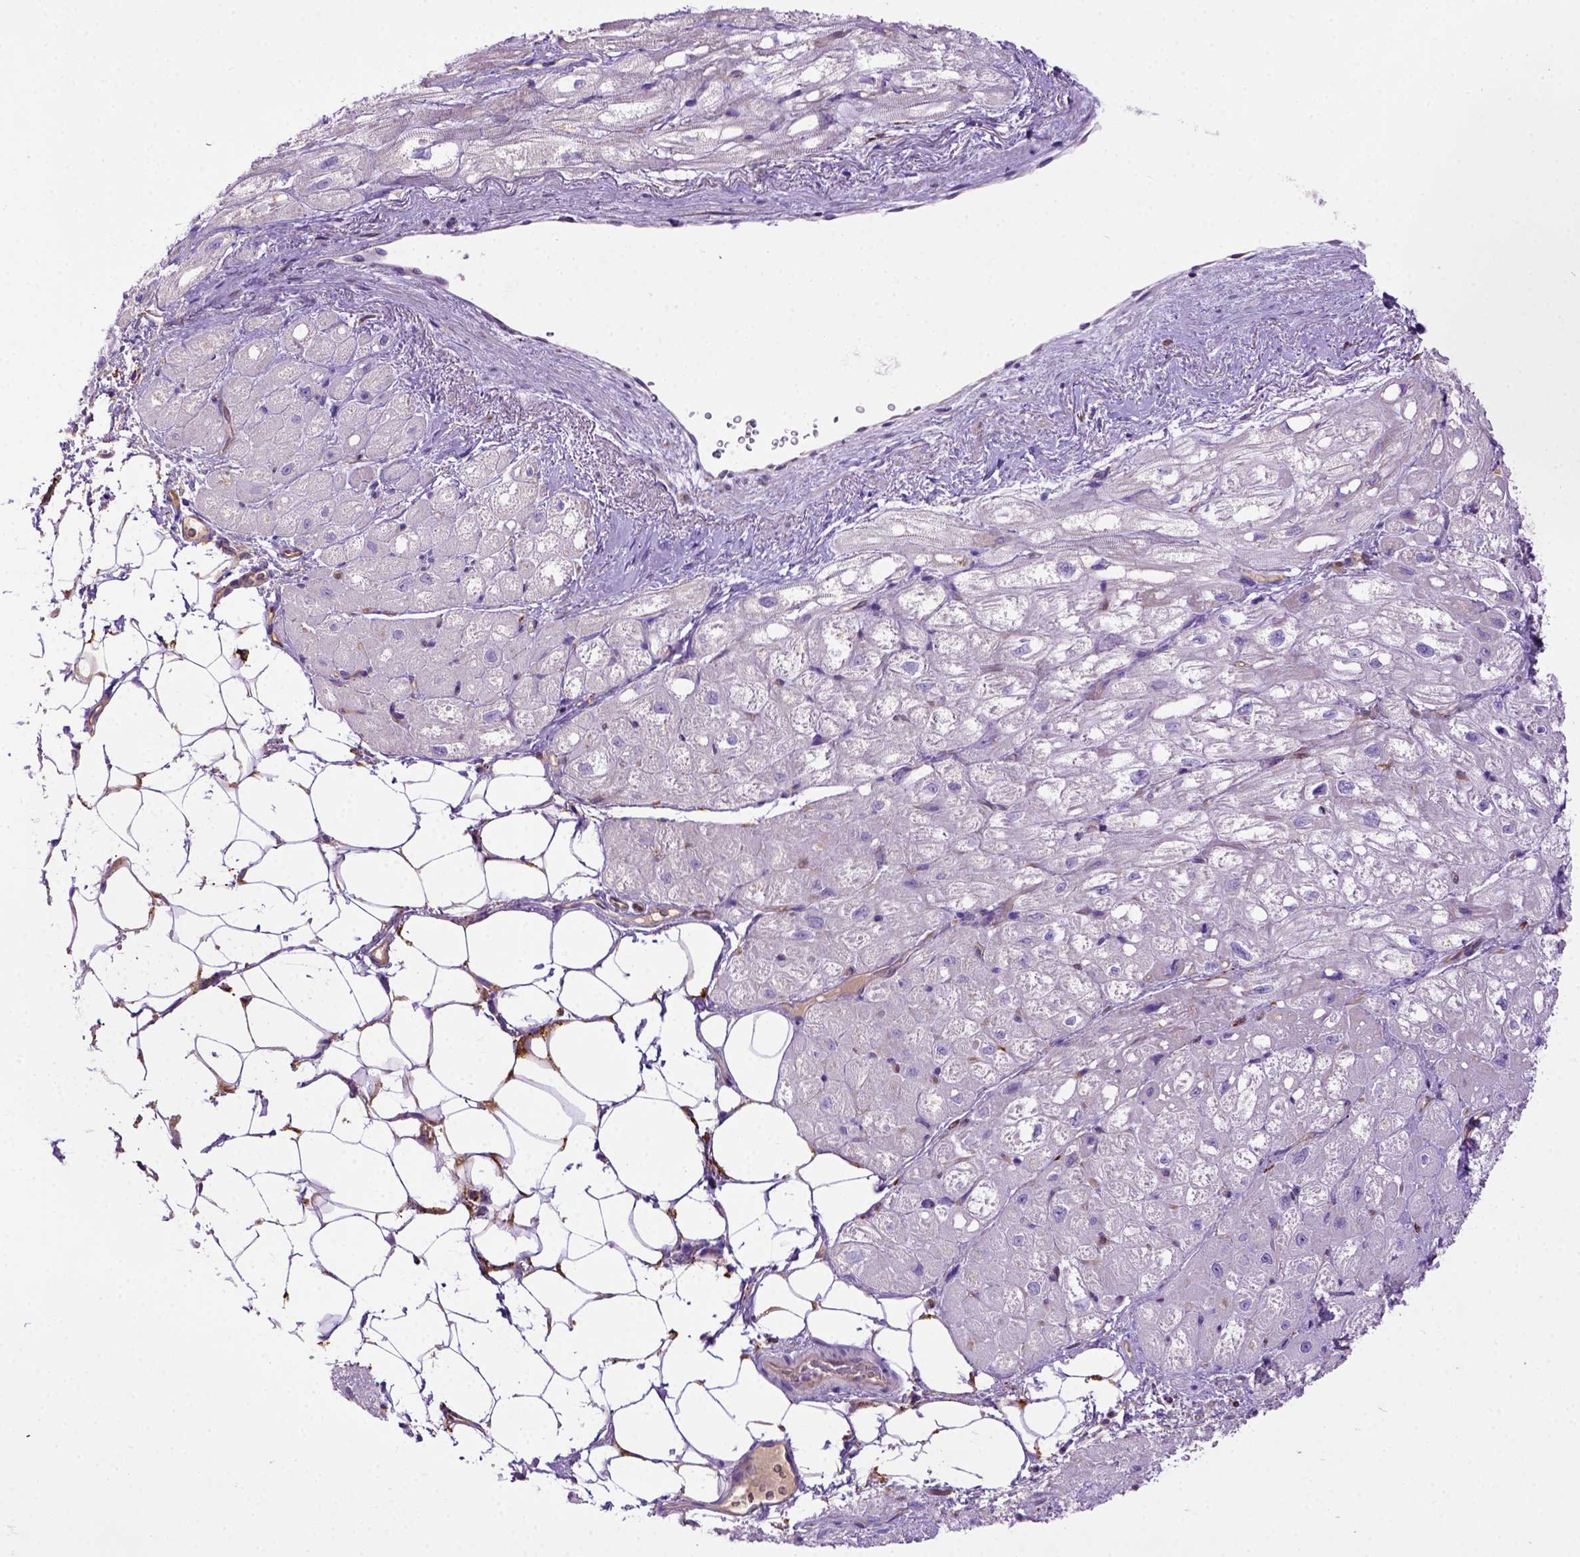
{"staining": {"intensity": "negative", "quantity": "none", "location": "none"}, "tissue": "heart muscle", "cell_type": "Cardiomyocytes", "image_type": "normal", "snomed": [{"axis": "morphology", "description": "Normal tissue, NOS"}, {"axis": "topography", "description": "Heart"}], "caption": "Immunohistochemical staining of normal human heart muscle shows no significant staining in cardiomyocytes. (DAB immunohistochemistry (IHC) with hematoxylin counter stain).", "gene": "DEPDC1B", "patient": {"sex": "female", "age": 69}}